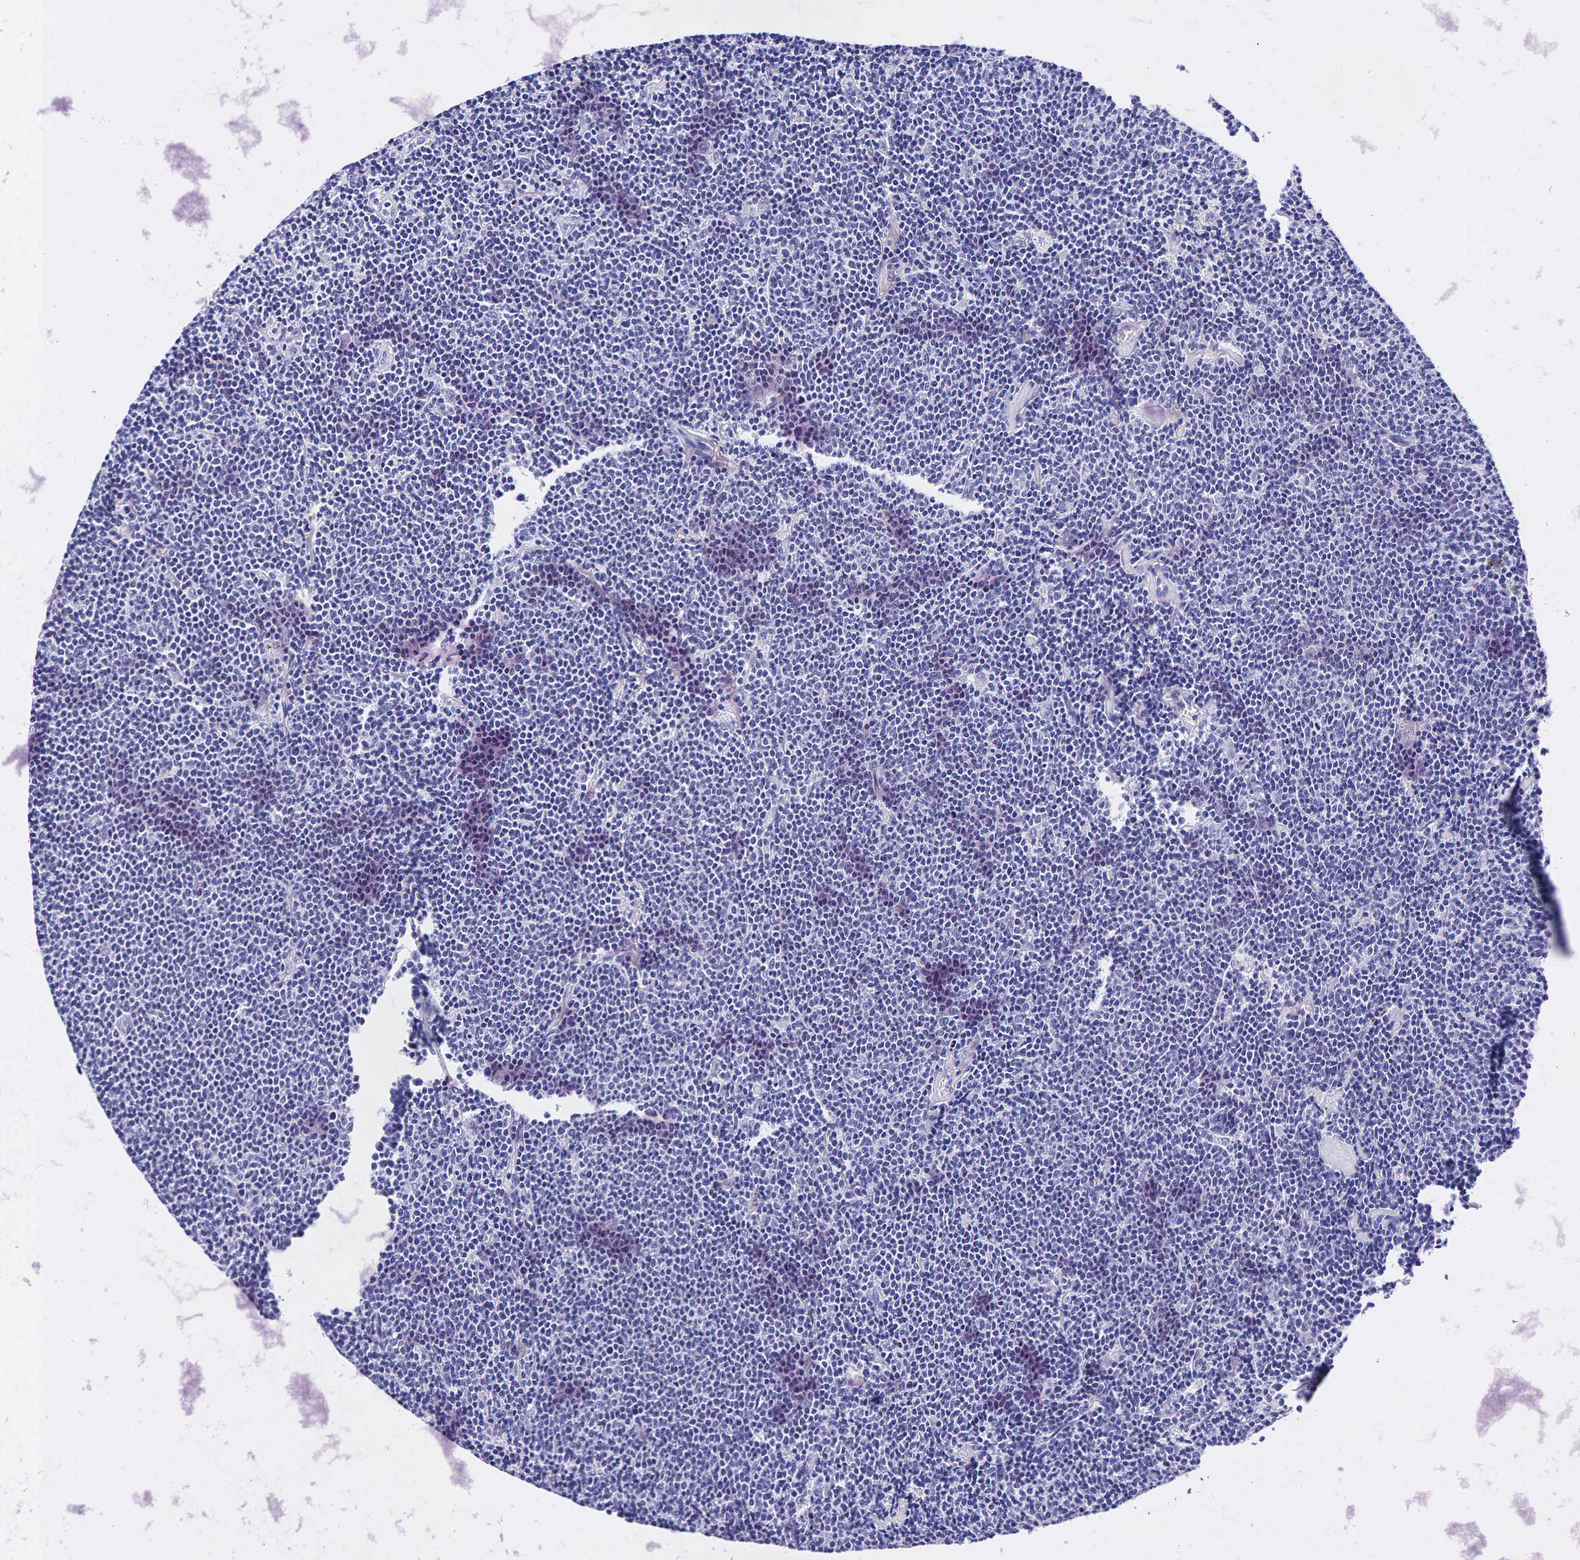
{"staining": {"intensity": "negative", "quantity": "none", "location": "none"}, "tissue": "lymphoma", "cell_type": "Tumor cells", "image_type": "cancer", "snomed": [{"axis": "morphology", "description": "Malignant lymphoma, non-Hodgkin's type, Low grade"}, {"axis": "topography", "description": "Lymph node"}], "caption": "This micrograph is of lymphoma stained with IHC to label a protein in brown with the nuclei are counter-stained blue. There is no positivity in tumor cells.", "gene": "GCG", "patient": {"sex": "male", "age": 65}}